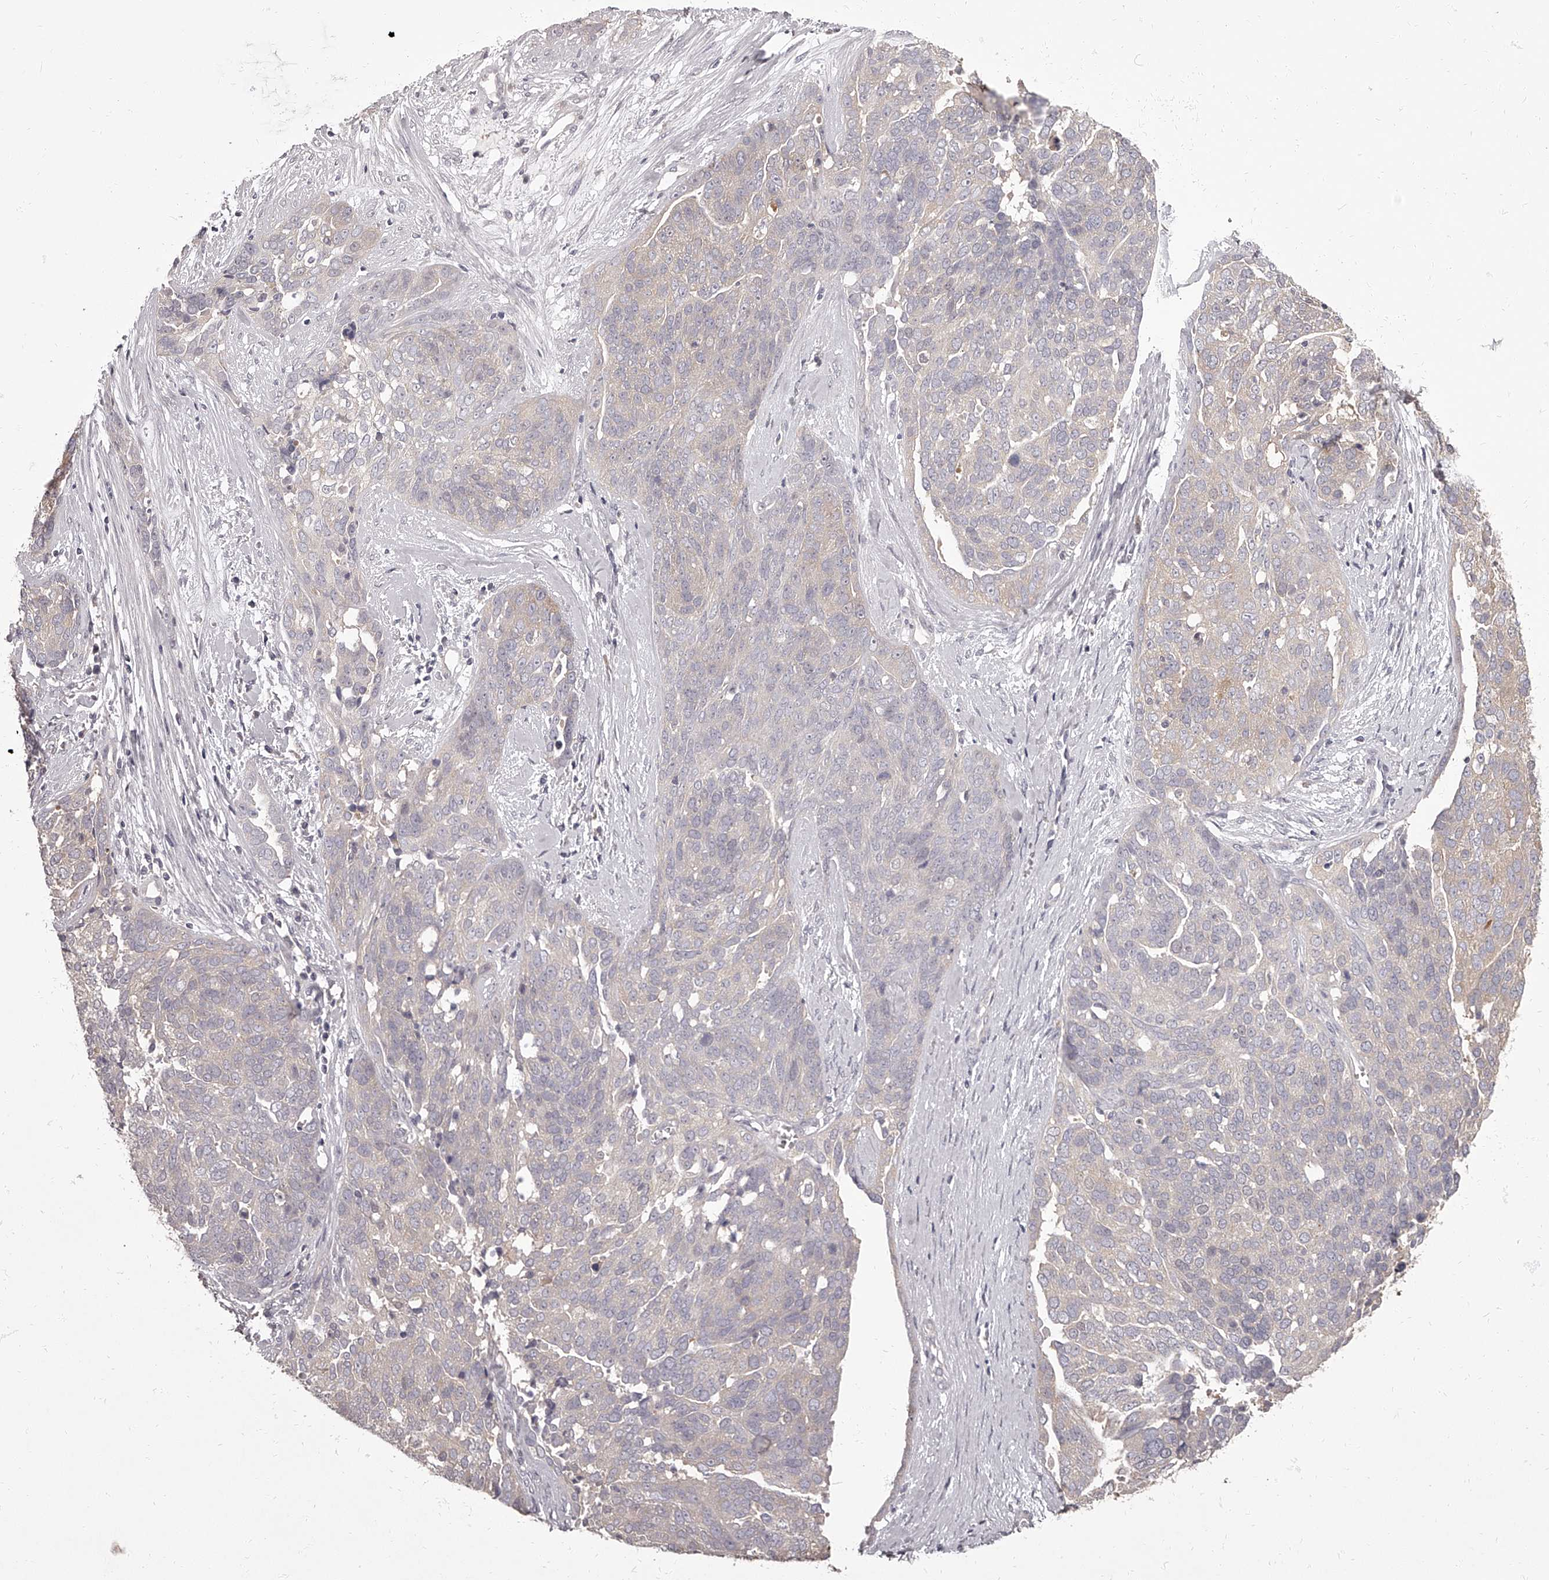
{"staining": {"intensity": "negative", "quantity": "none", "location": "none"}, "tissue": "ovarian cancer", "cell_type": "Tumor cells", "image_type": "cancer", "snomed": [{"axis": "morphology", "description": "Cystadenocarcinoma, serous, NOS"}, {"axis": "topography", "description": "Ovary"}], "caption": "IHC image of neoplastic tissue: human ovarian serous cystadenocarcinoma stained with DAB demonstrates no significant protein positivity in tumor cells.", "gene": "APEH", "patient": {"sex": "female", "age": 44}}